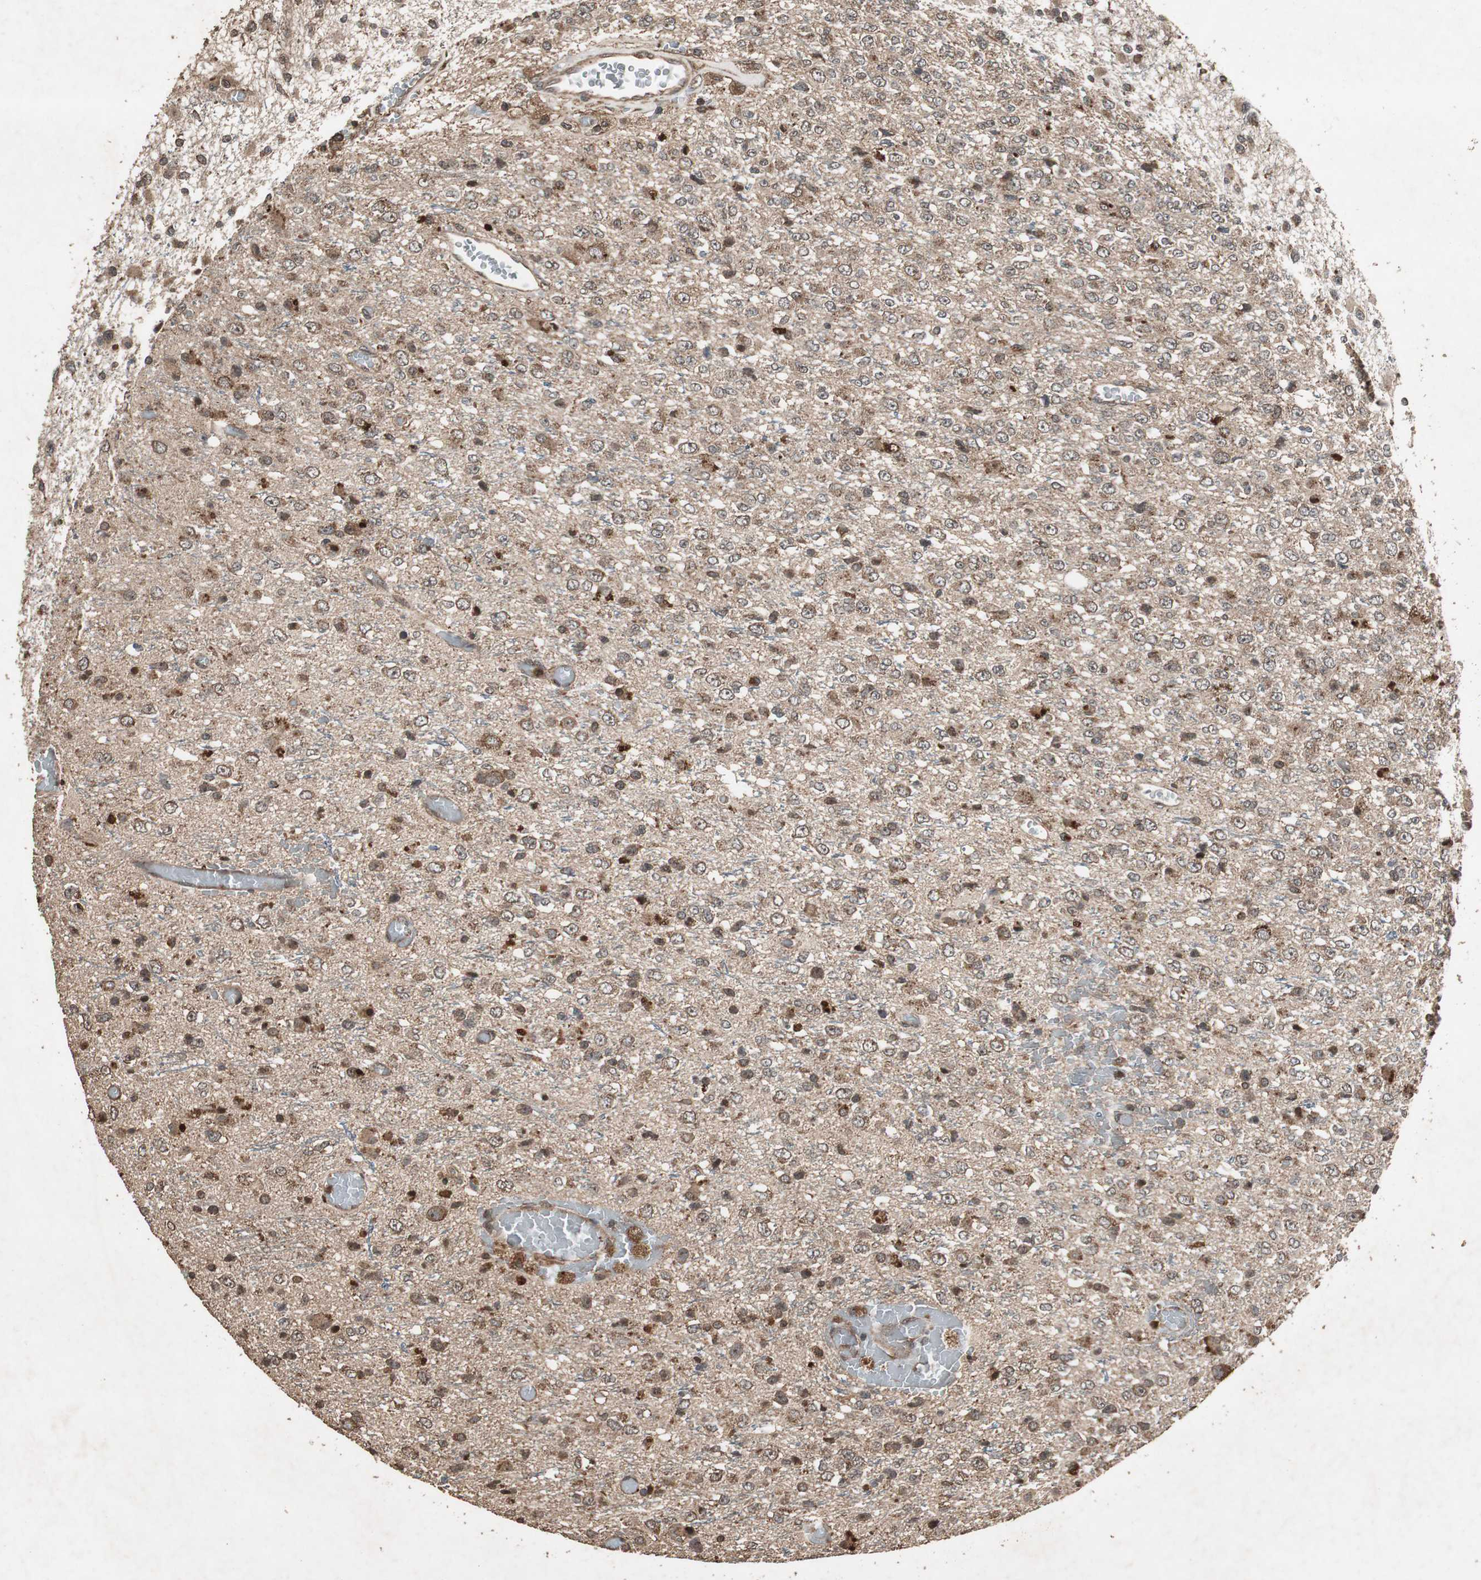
{"staining": {"intensity": "moderate", "quantity": "<25%", "location": "cytoplasmic/membranous"}, "tissue": "glioma", "cell_type": "Tumor cells", "image_type": "cancer", "snomed": [{"axis": "morphology", "description": "Glioma, malignant, High grade"}, {"axis": "topography", "description": "pancreas cauda"}], "caption": "Brown immunohistochemical staining in human high-grade glioma (malignant) shows moderate cytoplasmic/membranous positivity in about <25% of tumor cells. (brown staining indicates protein expression, while blue staining denotes nuclei).", "gene": "LAMTOR5", "patient": {"sex": "male", "age": 60}}